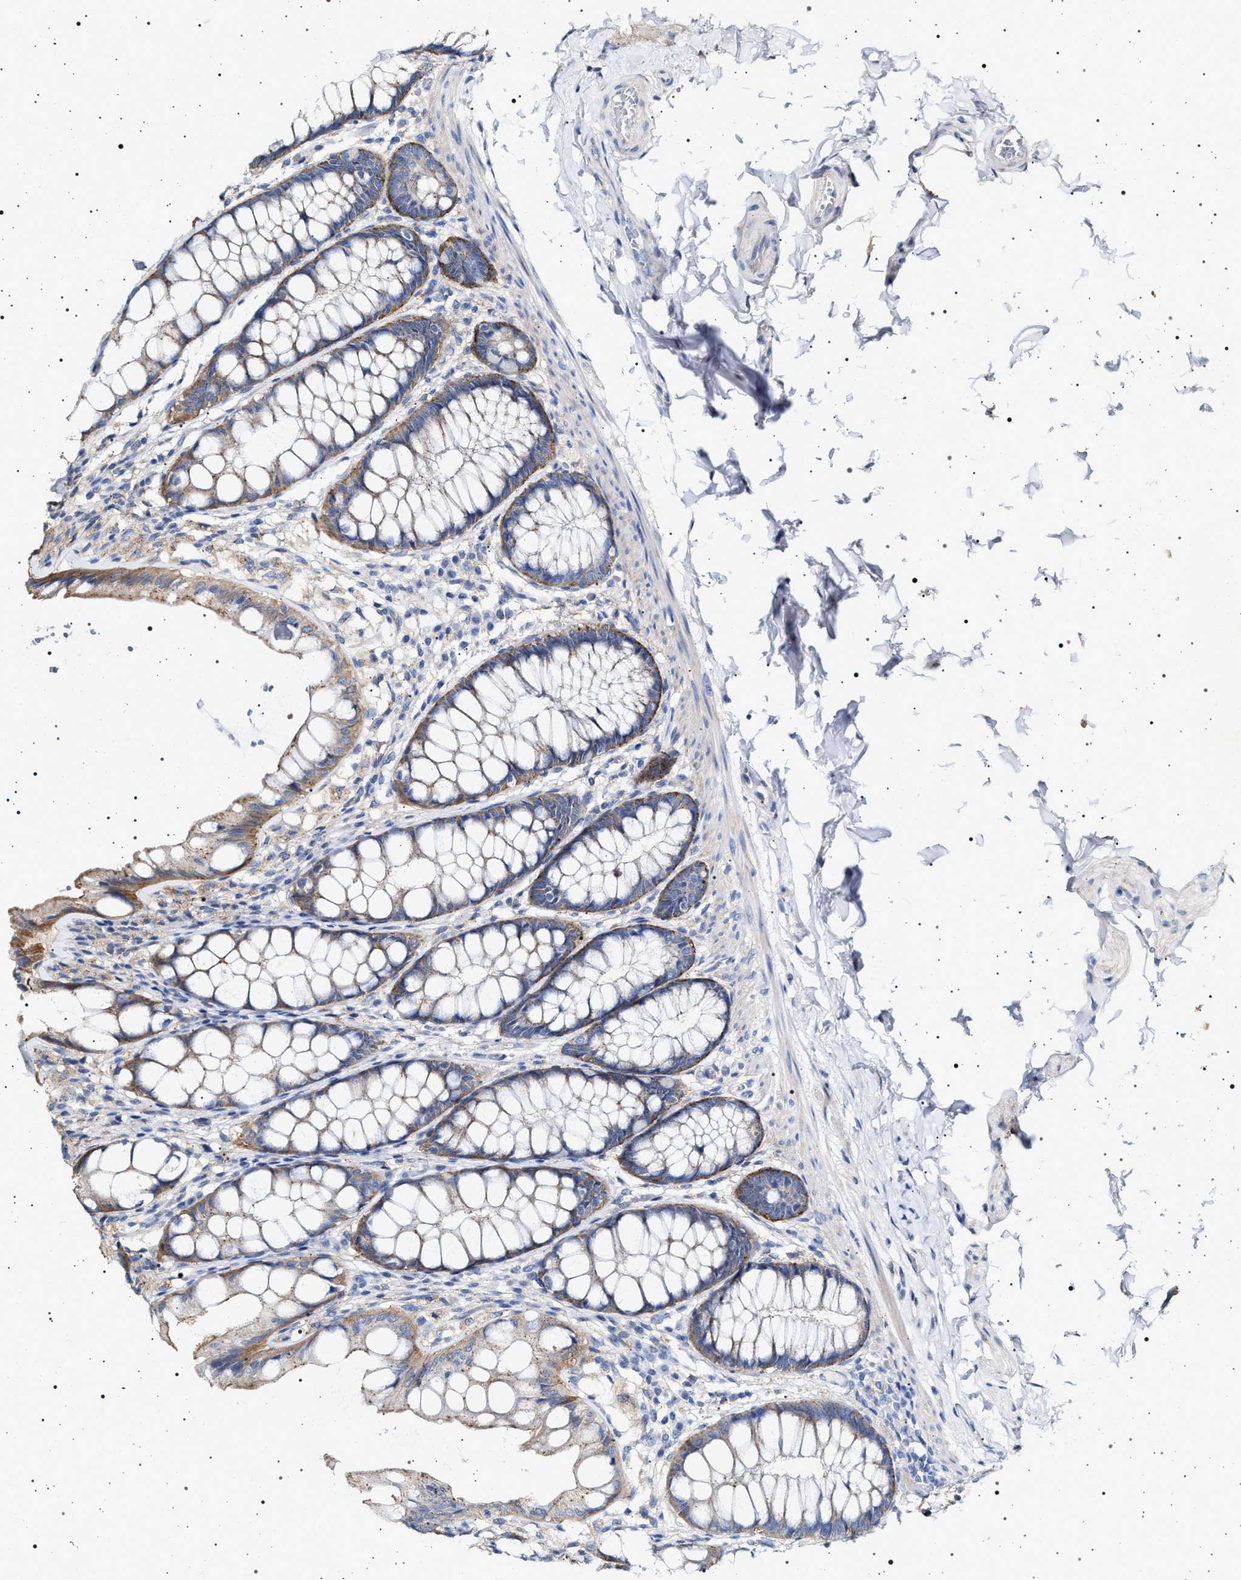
{"staining": {"intensity": "negative", "quantity": "none", "location": "none"}, "tissue": "colon", "cell_type": "Endothelial cells", "image_type": "normal", "snomed": [{"axis": "morphology", "description": "Normal tissue, NOS"}, {"axis": "topography", "description": "Colon"}], "caption": "A high-resolution micrograph shows immunohistochemistry (IHC) staining of unremarkable colon, which shows no significant expression in endothelial cells.", "gene": "NAALADL2", "patient": {"sex": "male", "age": 47}}